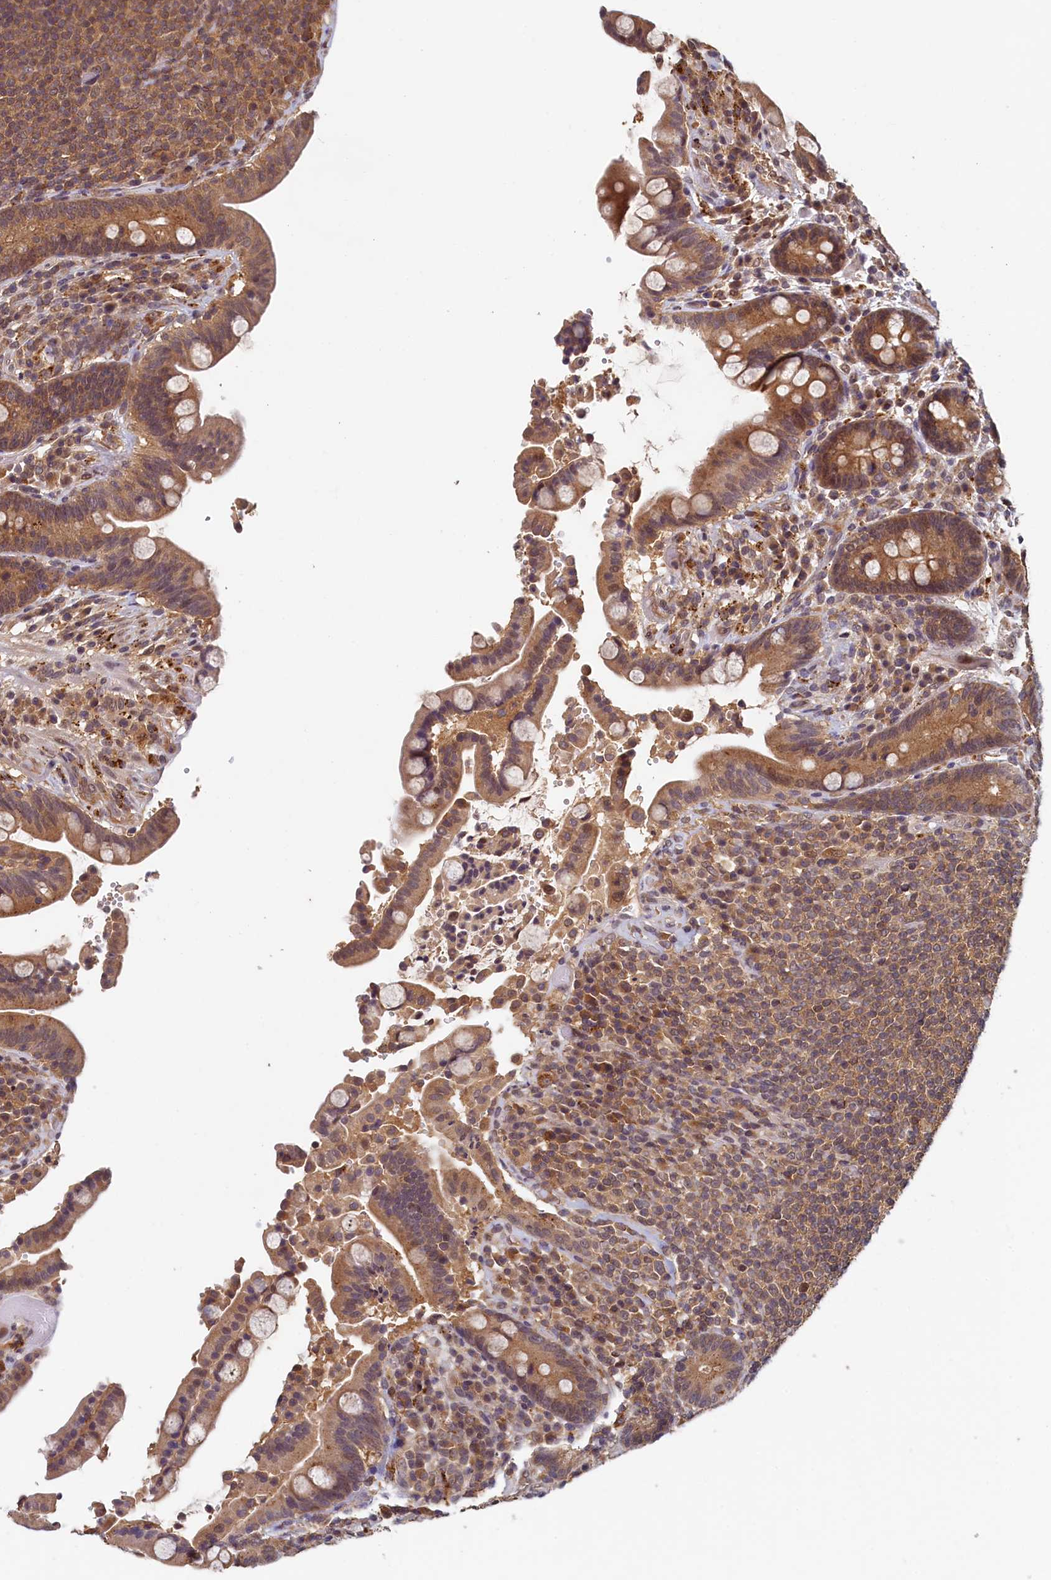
{"staining": {"intensity": "weak", "quantity": ">75%", "location": "cytoplasmic/membranous"}, "tissue": "colon", "cell_type": "Endothelial cells", "image_type": "normal", "snomed": [{"axis": "morphology", "description": "Normal tissue, NOS"}, {"axis": "topography", "description": "Colon"}], "caption": "Protein staining displays weak cytoplasmic/membranous expression in about >75% of endothelial cells in normal colon.", "gene": "NUBP2", "patient": {"sex": "male", "age": 73}}